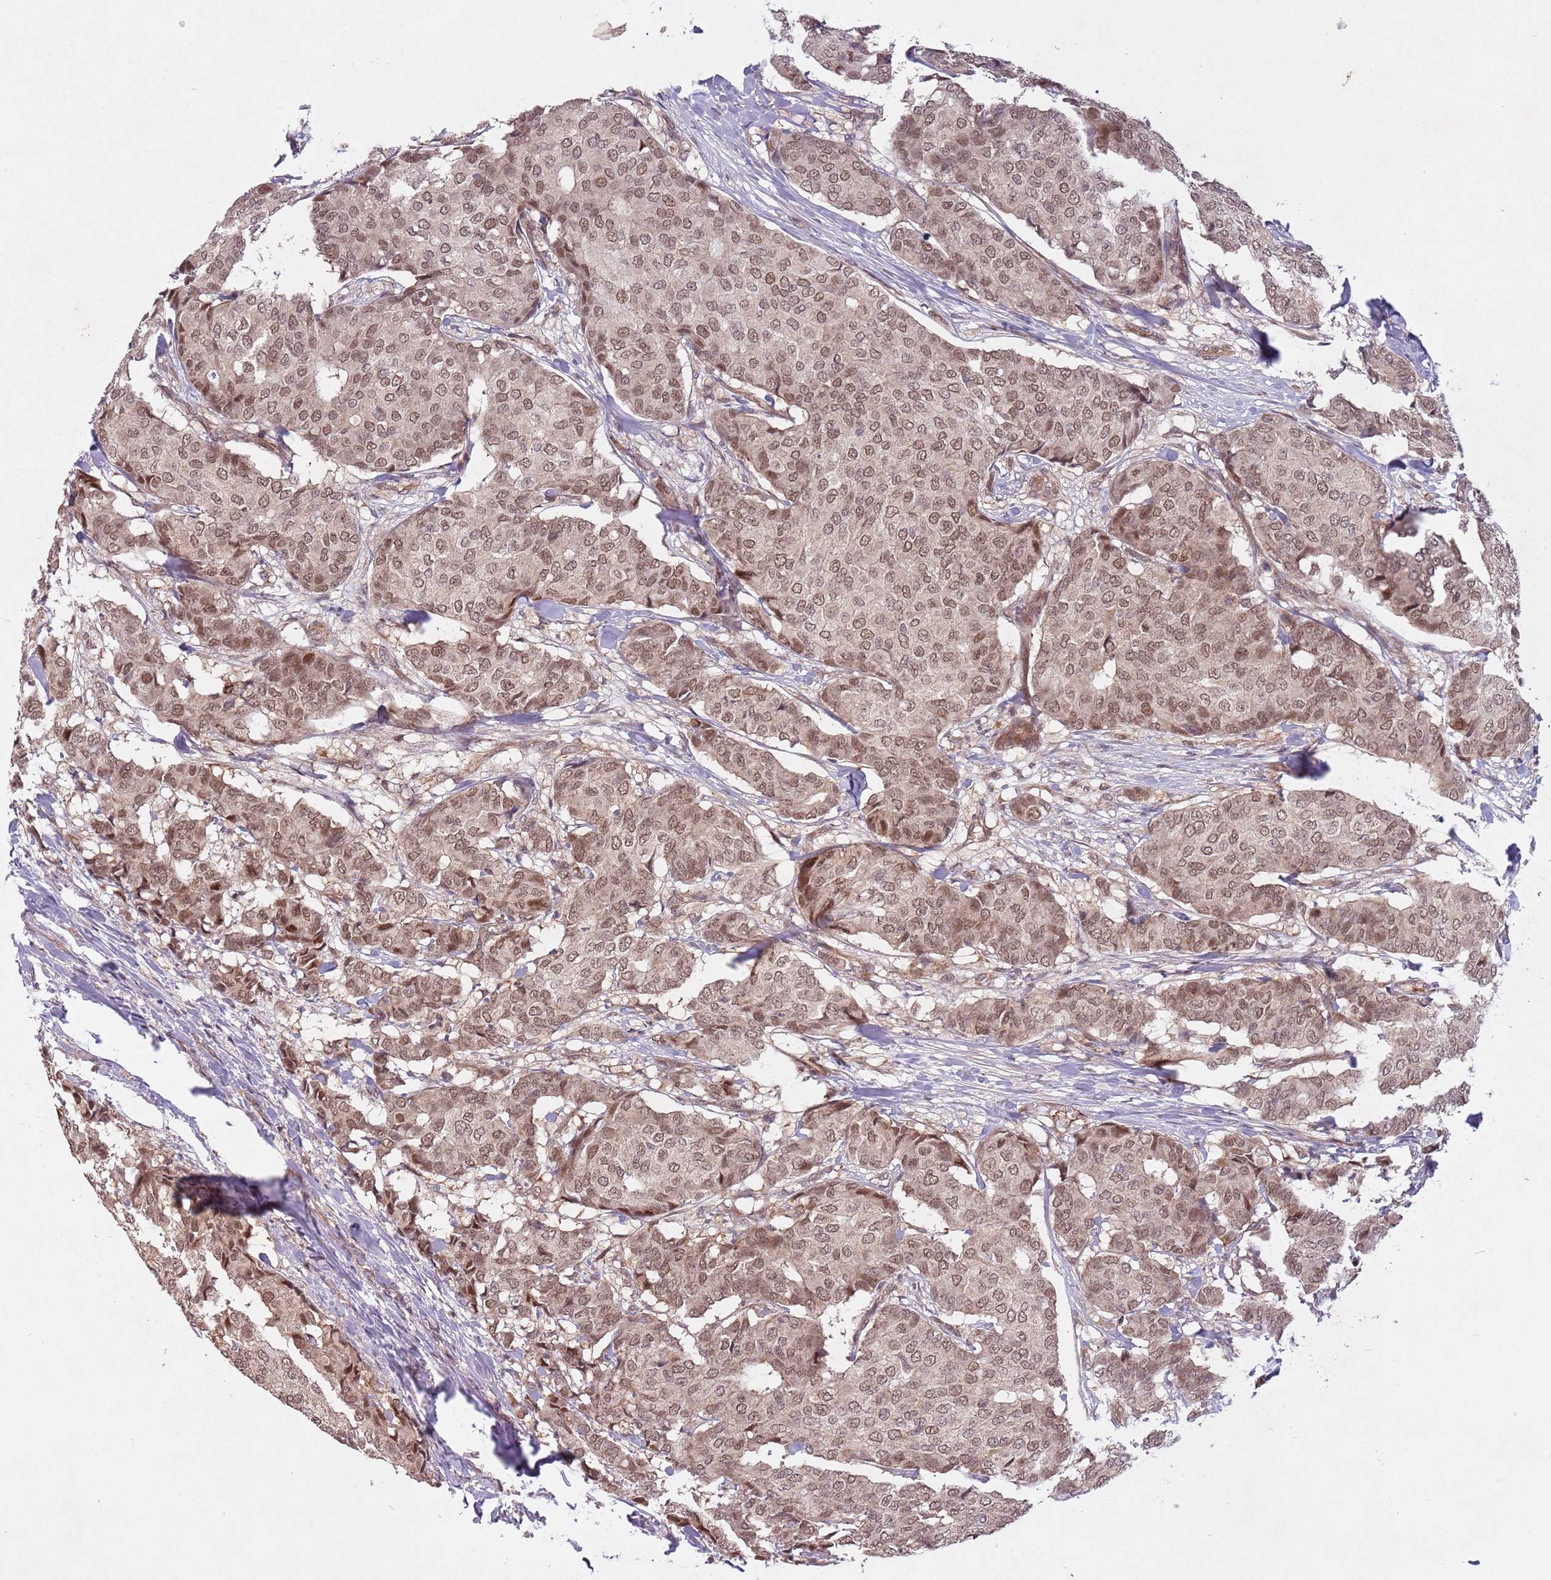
{"staining": {"intensity": "moderate", "quantity": ">75%", "location": "cytoplasmic/membranous,nuclear"}, "tissue": "breast cancer", "cell_type": "Tumor cells", "image_type": "cancer", "snomed": [{"axis": "morphology", "description": "Duct carcinoma"}, {"axis": "topography", "description": "Breast"}], "caption": "Moderate cytoplasmic/membranous and nuclear positivity is identified in approximately >75% of tumor cells in breast cancer.", "gene": "SUDS3", "patient": {"sex": "female", "age": 75}}